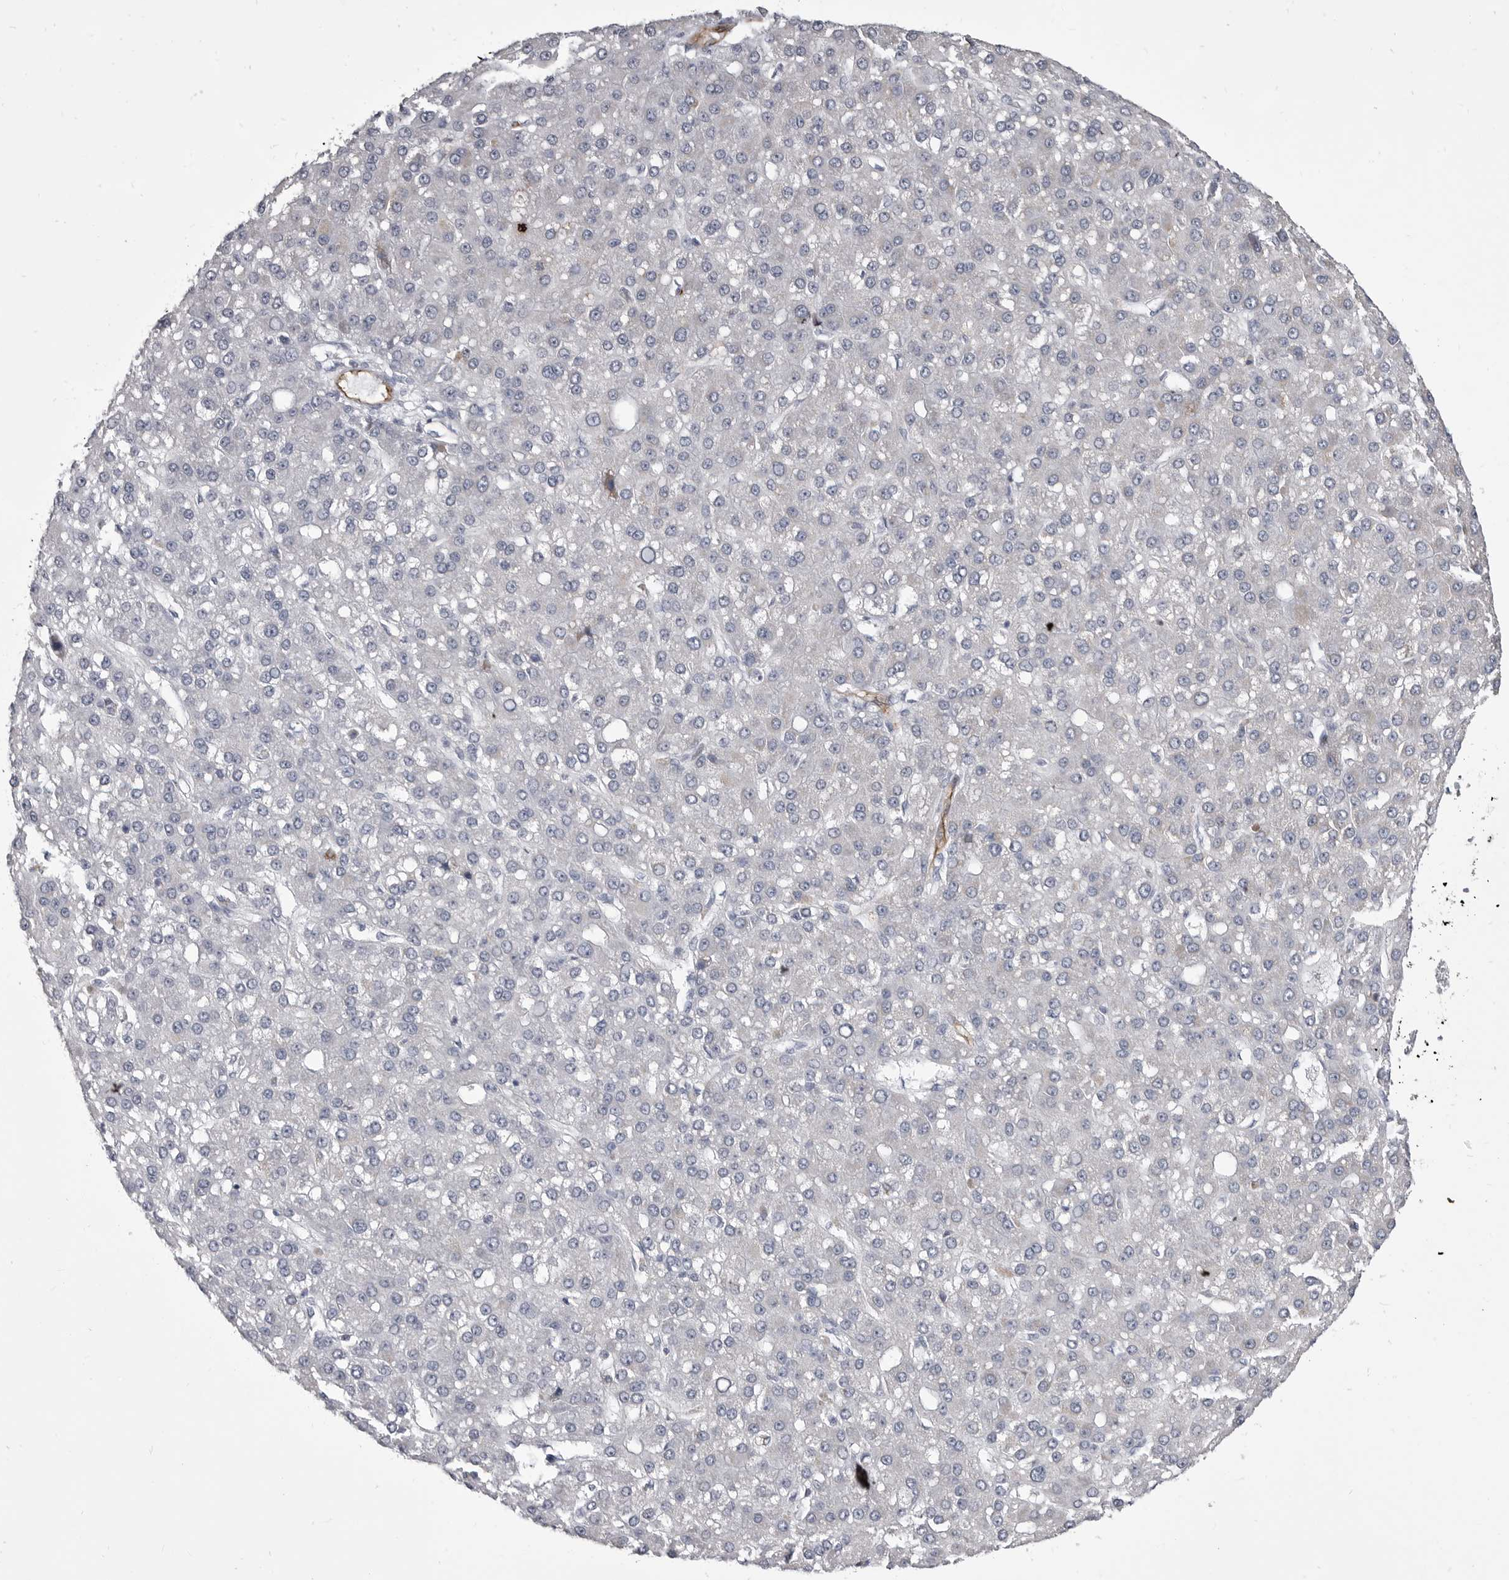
{"staining": {"intensity": "weak", "quantity": "<25%", "location": "cytoplasmic/membranous"}, "tissue": "liver cancer", "cell_type": "Tumor cells", "image_type": "cancer", "snomed": [{"axis": "morphology", "description": "Carcinoma, Hepatocellular, NOS"}, {"axis": "topography", "description": "Liver"}], "caption": "Immunohistochemical staining of human liver cancer (hepatocellular carcinoma) reveals no significant positivity in tumor cells.", "gene": "OPLAH", "patient": {"sex": "male", "age": 67}}